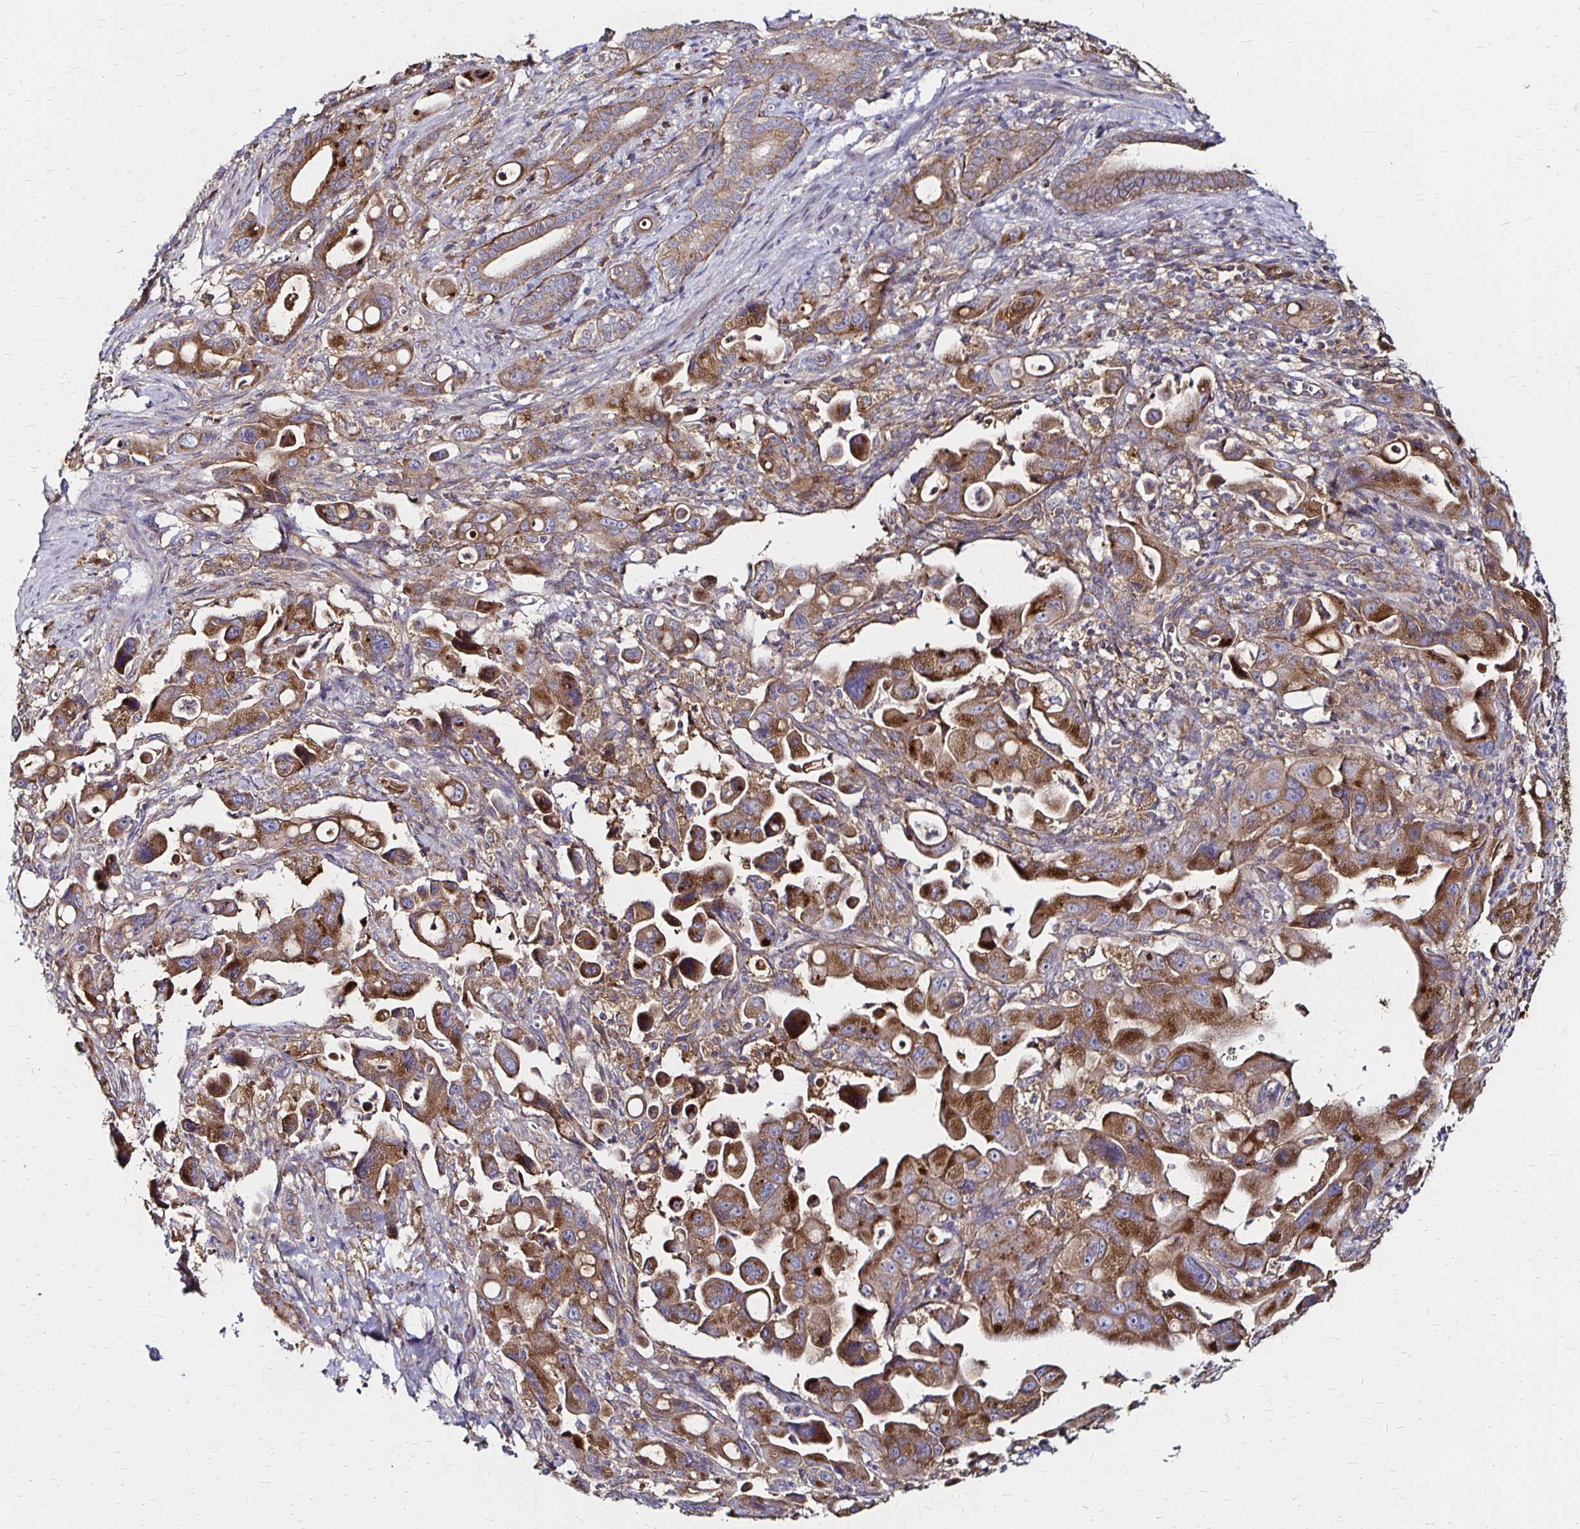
{"staining": {"intensity": "moderate", "quantity": ">75%", "location": "nuclear"}, "tissue": "pancreatic cancer", "cell_type": "Tumor cells", "image_type": "cancer", "snomed": [{"axis": "morphology", "description": "Adenocarcinoma, NOS"}, {"axis": "topography", "description": "Pancreas"}], "caption": "Protein staining shows moderate nuclear positivity in about >75% of tumor cells in adenocarcinoma (pancreatic).", "gene": "NCSTN", "patient": {"sex": "male", "age": 68}}